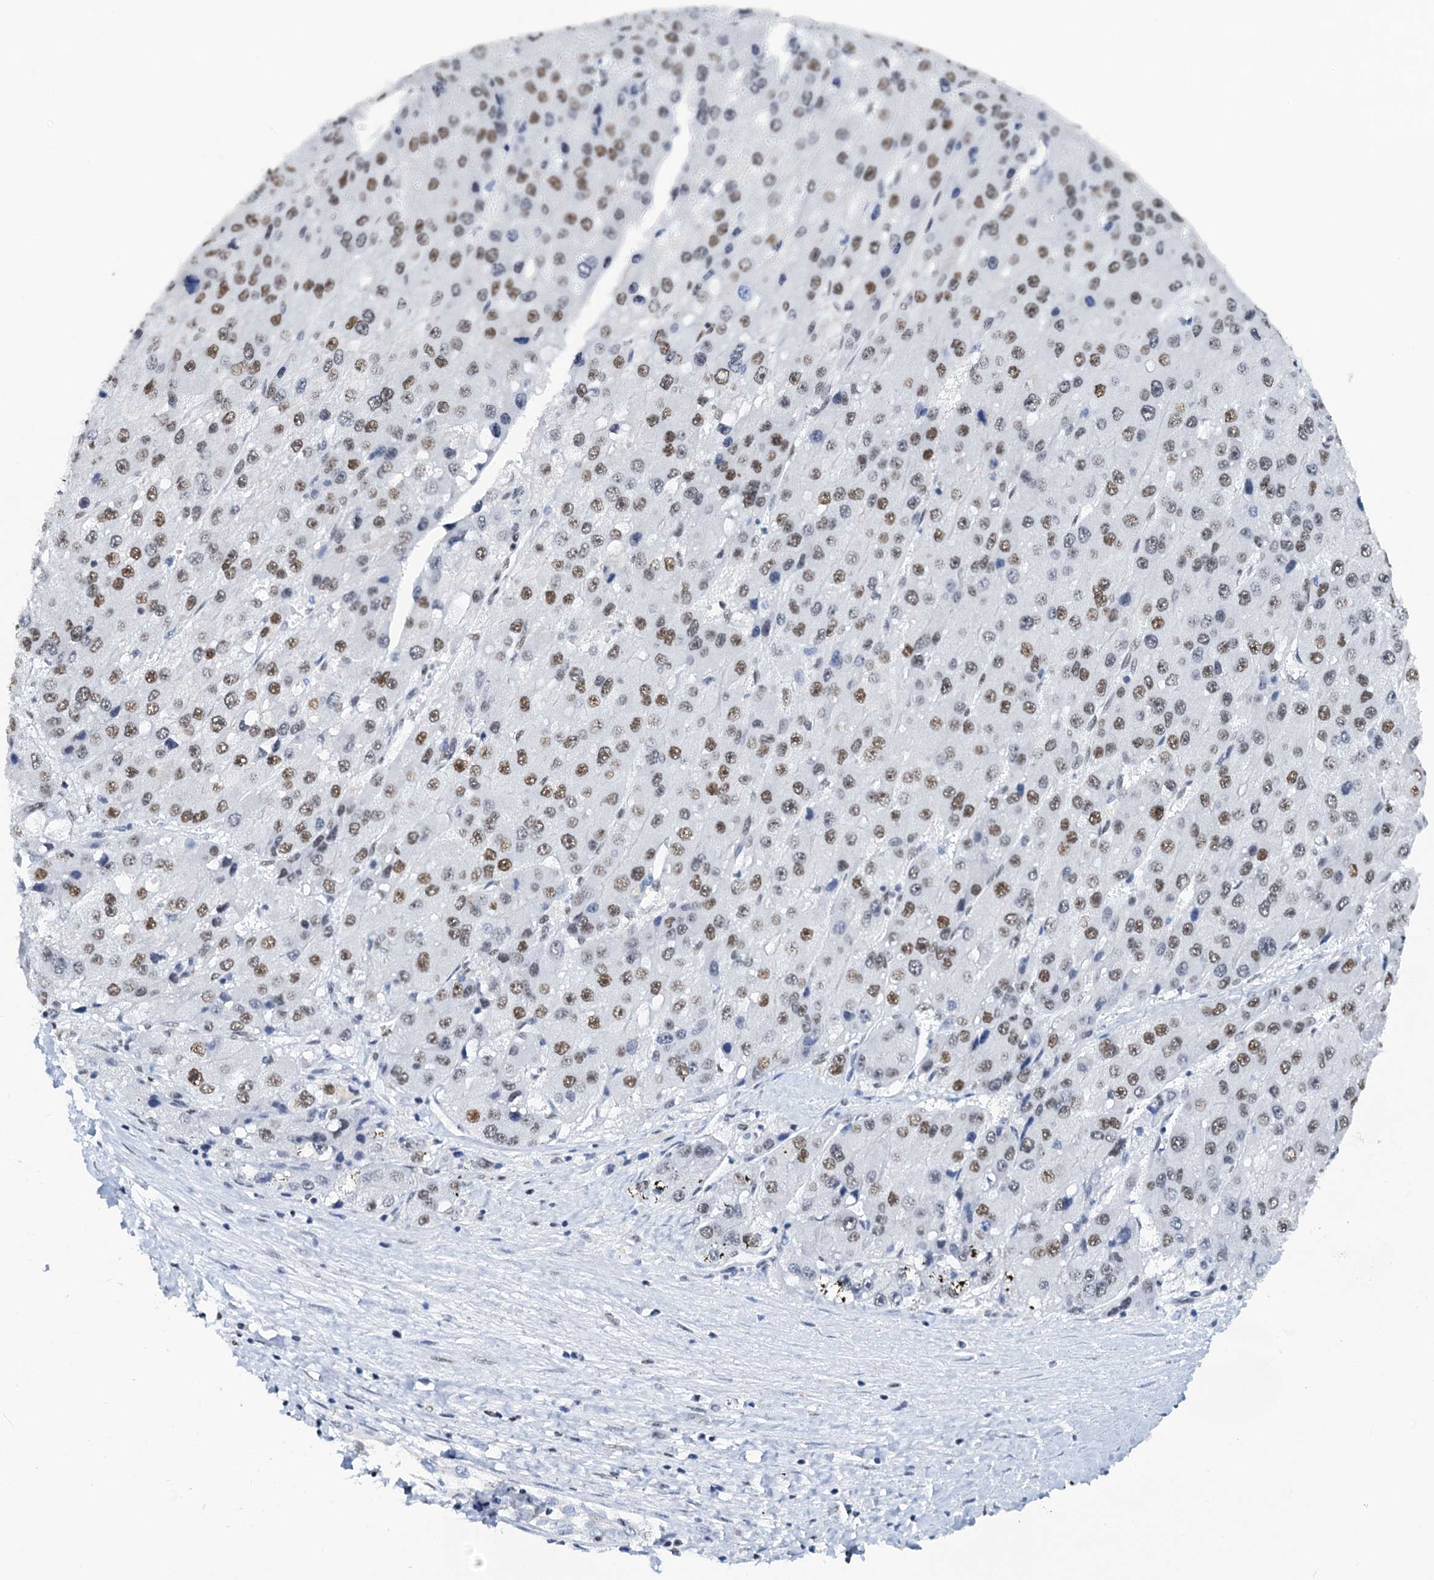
{"staining": {"intensity": "moderate", "quantity": ">75%", "location": "nuclear"}, "tissue": "liver cancer", "cell_type": "Tumor cells", "image_type": "cancer", "snomed": [{"axis": "morphology", "description": "Carcinoma, Hepatocellular, NOS"}, {"axis": "topography", "description": "Liver"}], "caption": "High-magnification brightfield microscopy of hepatocellular carcinoma (liver) stained with DAB (brown) and counterstained with hematoxylin (blue). tumor cells exhibit moderate nuclear positivity is appreciated in approximately>75% of cells.", "gene": "SLTM", "patient": {"sex": "female", "age": 73}}